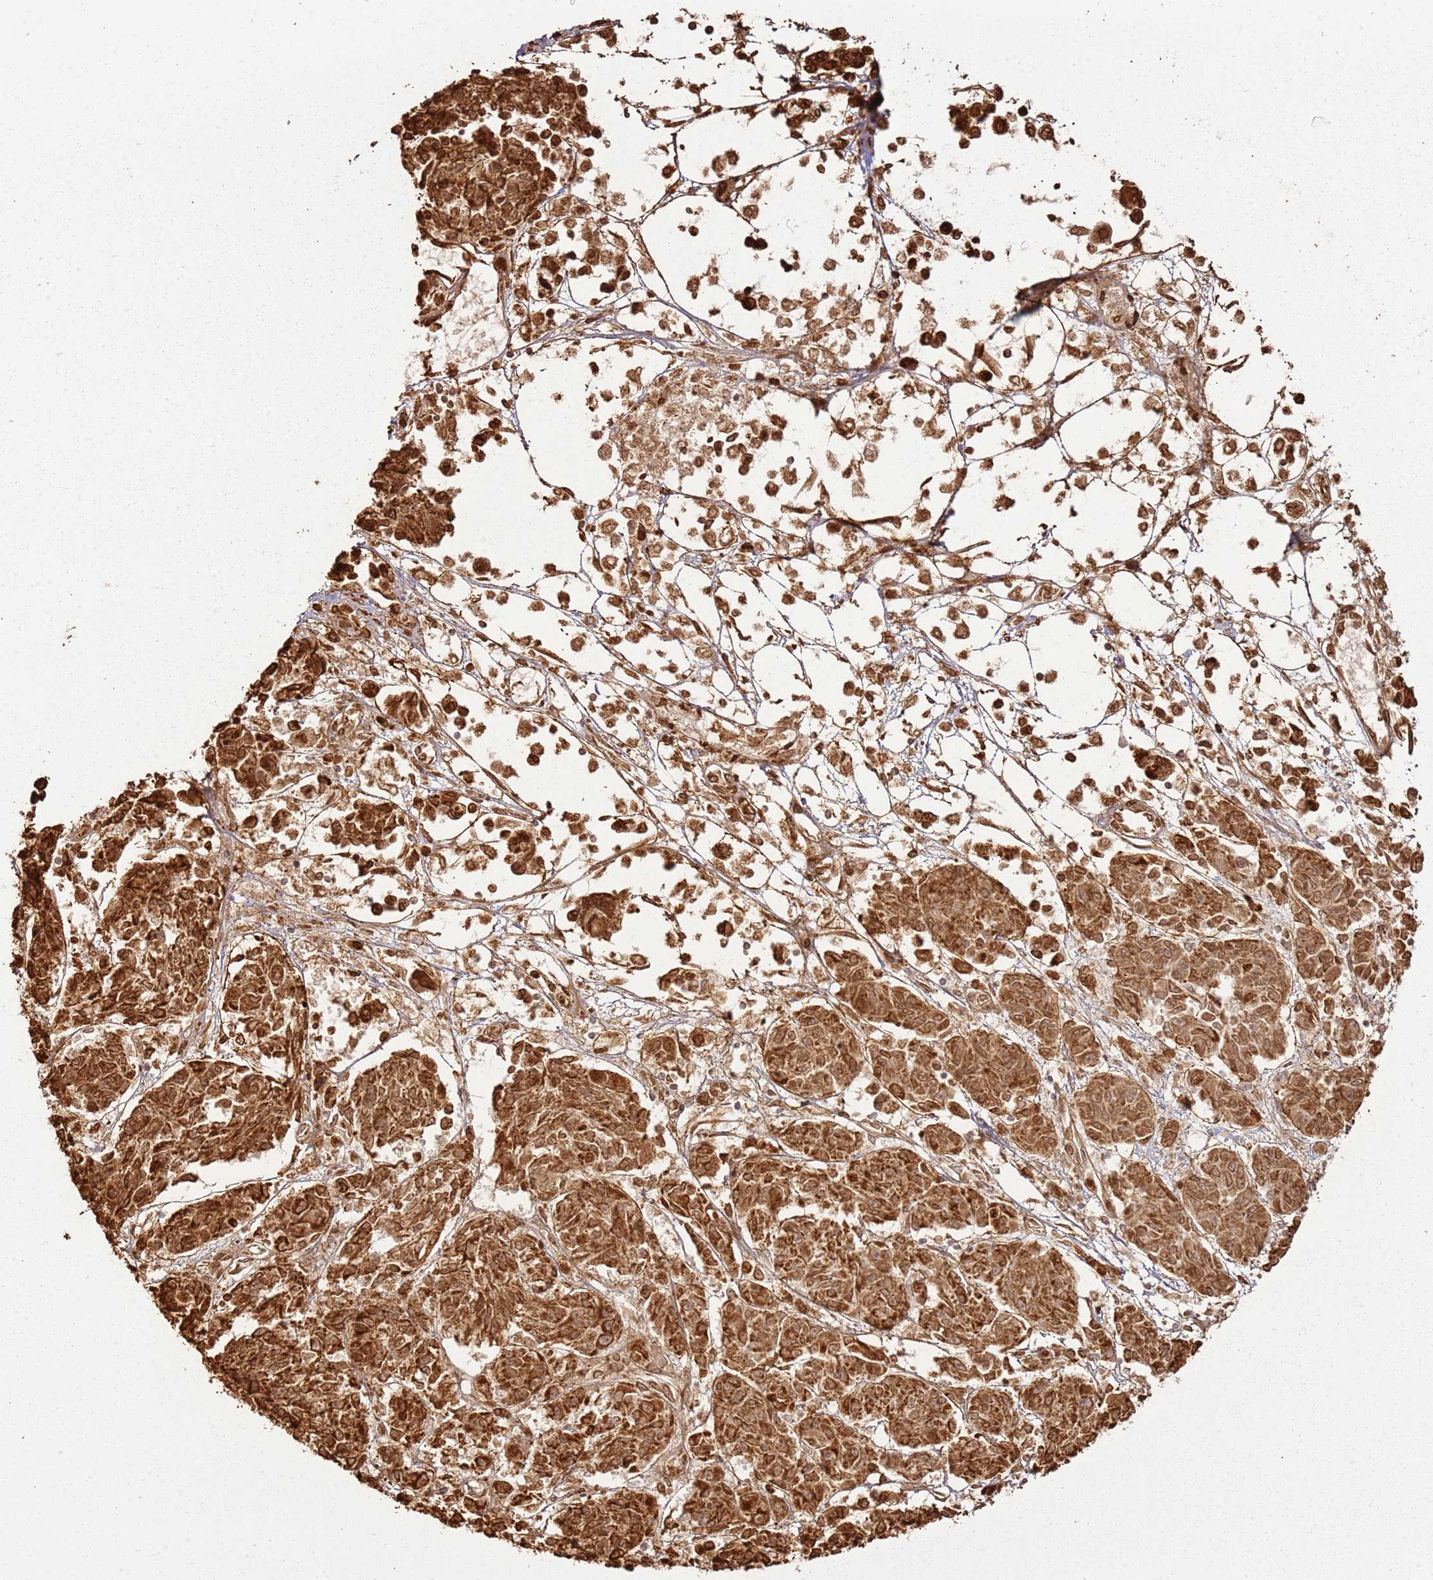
{"staining": {"intensity": "strong", "quantity": ">75%", "location": "cytoplasmic/membranous"}, "tissue": "melanoma", "cell_type": "Tumor cells", "image_type": "cancer", "snomed": [{"axis": "morphology", "description": "Malignant melanoma, NOS"}, {"axis": "topography", "description": "Skin"}], "caption": "There is high levels of strong cytoplasmic/membranous positivity in tumor cells of malignant melanoma, as demonstrated by immunohistochemical staining (brown color).", "gene": "DDX59", "patient": {"sex": "male", "age": 53}}